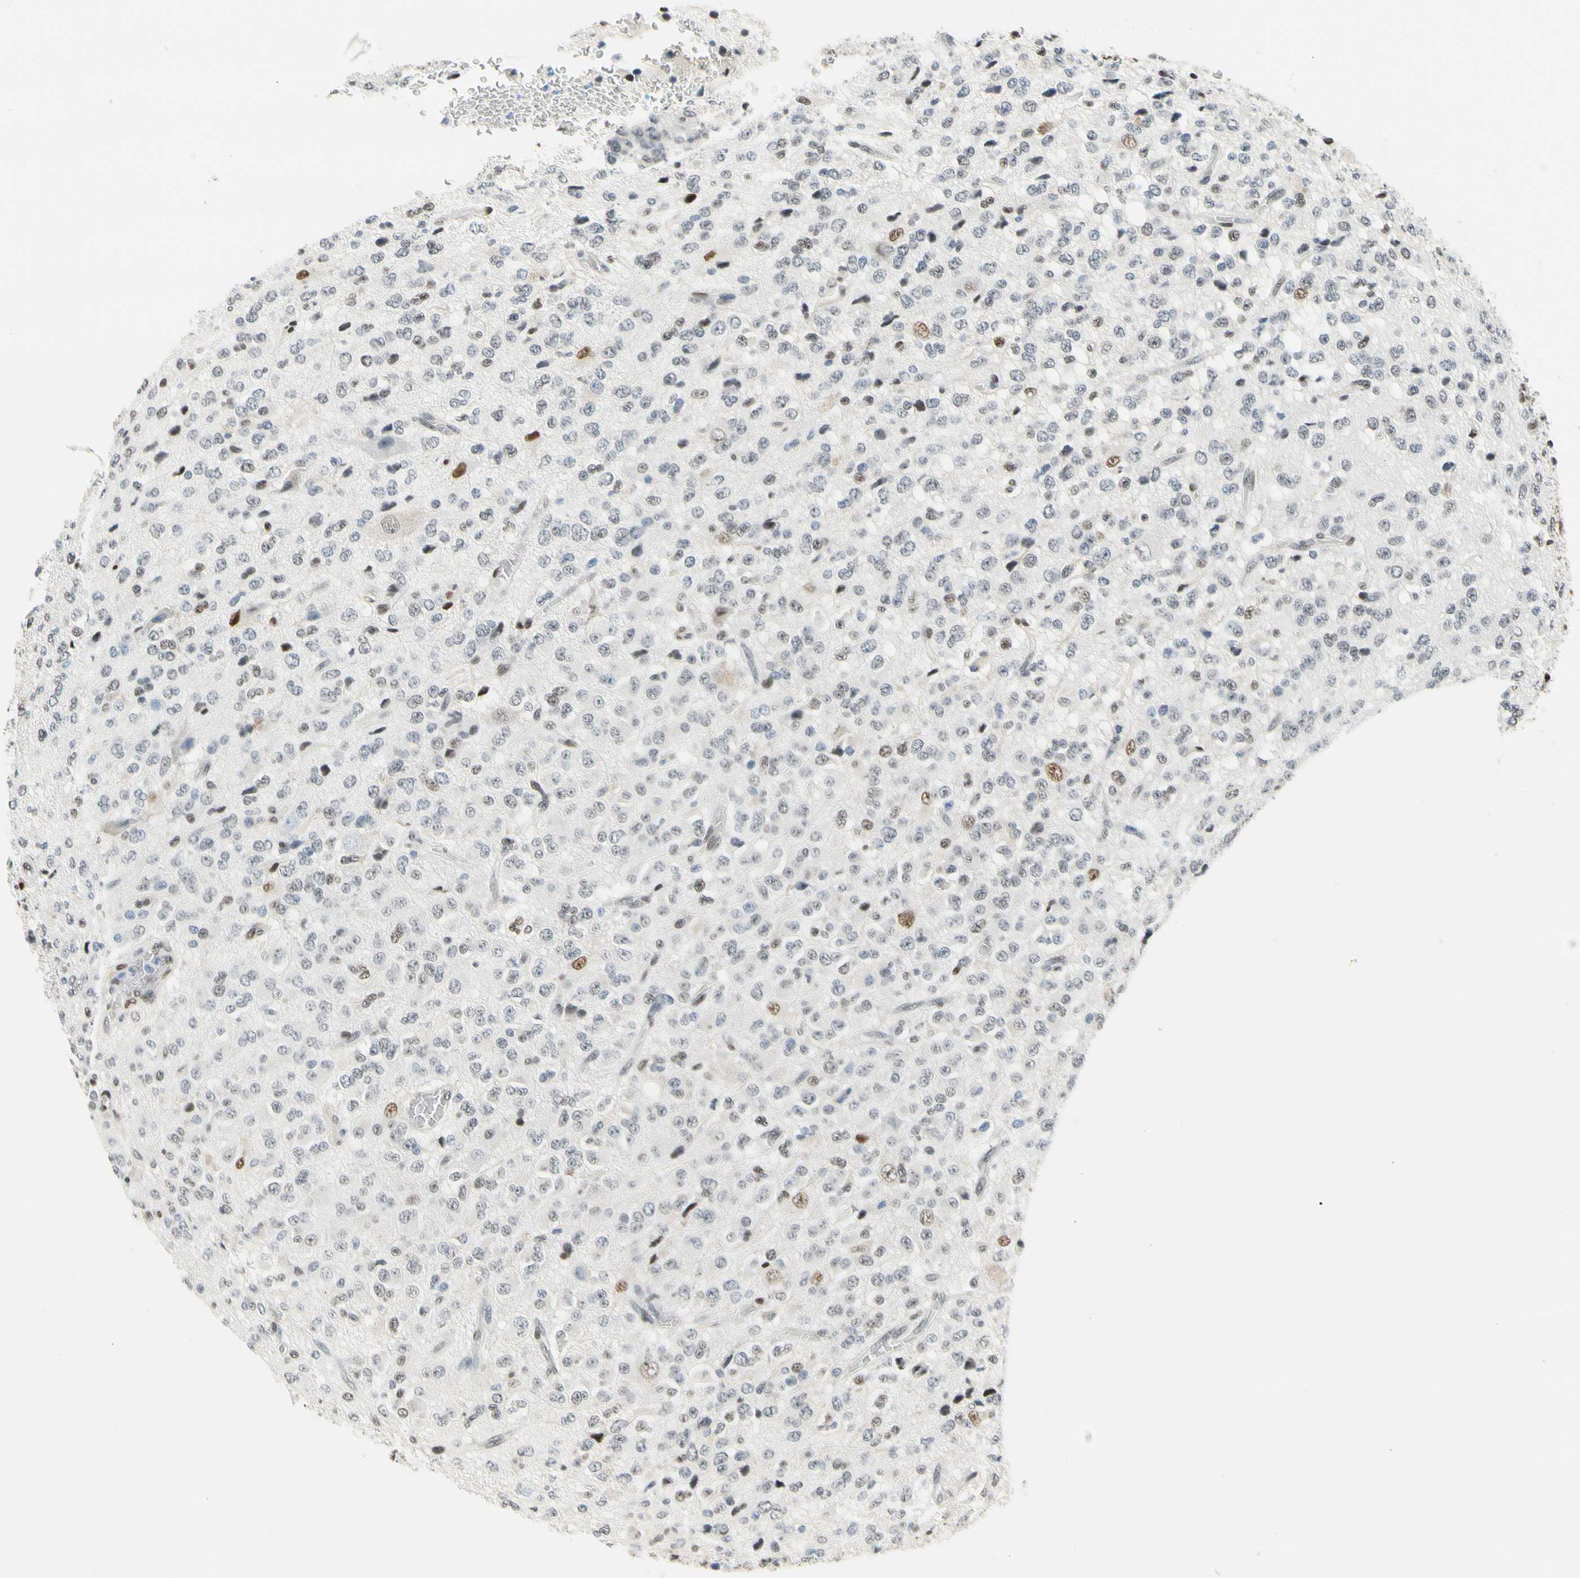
{"staining": {"intensity": "weak", "quantity": "<25%", "location": "nuclear"}, "tissue": "glioma", "cell_type": "Tumor cells", "image_type": "cancer", "snomed": [{"axis": "morphology", "description": "Glioma, malignant, High grade"}, {"axis": "topography", "description": "pancreas cauda"}], "caption": "Protein analysis of high-grade glioma (malignant) displays no significant positivity in tumor cells.", "gene": "NFIA", "patient": {"sex": "male", "age": 60}}